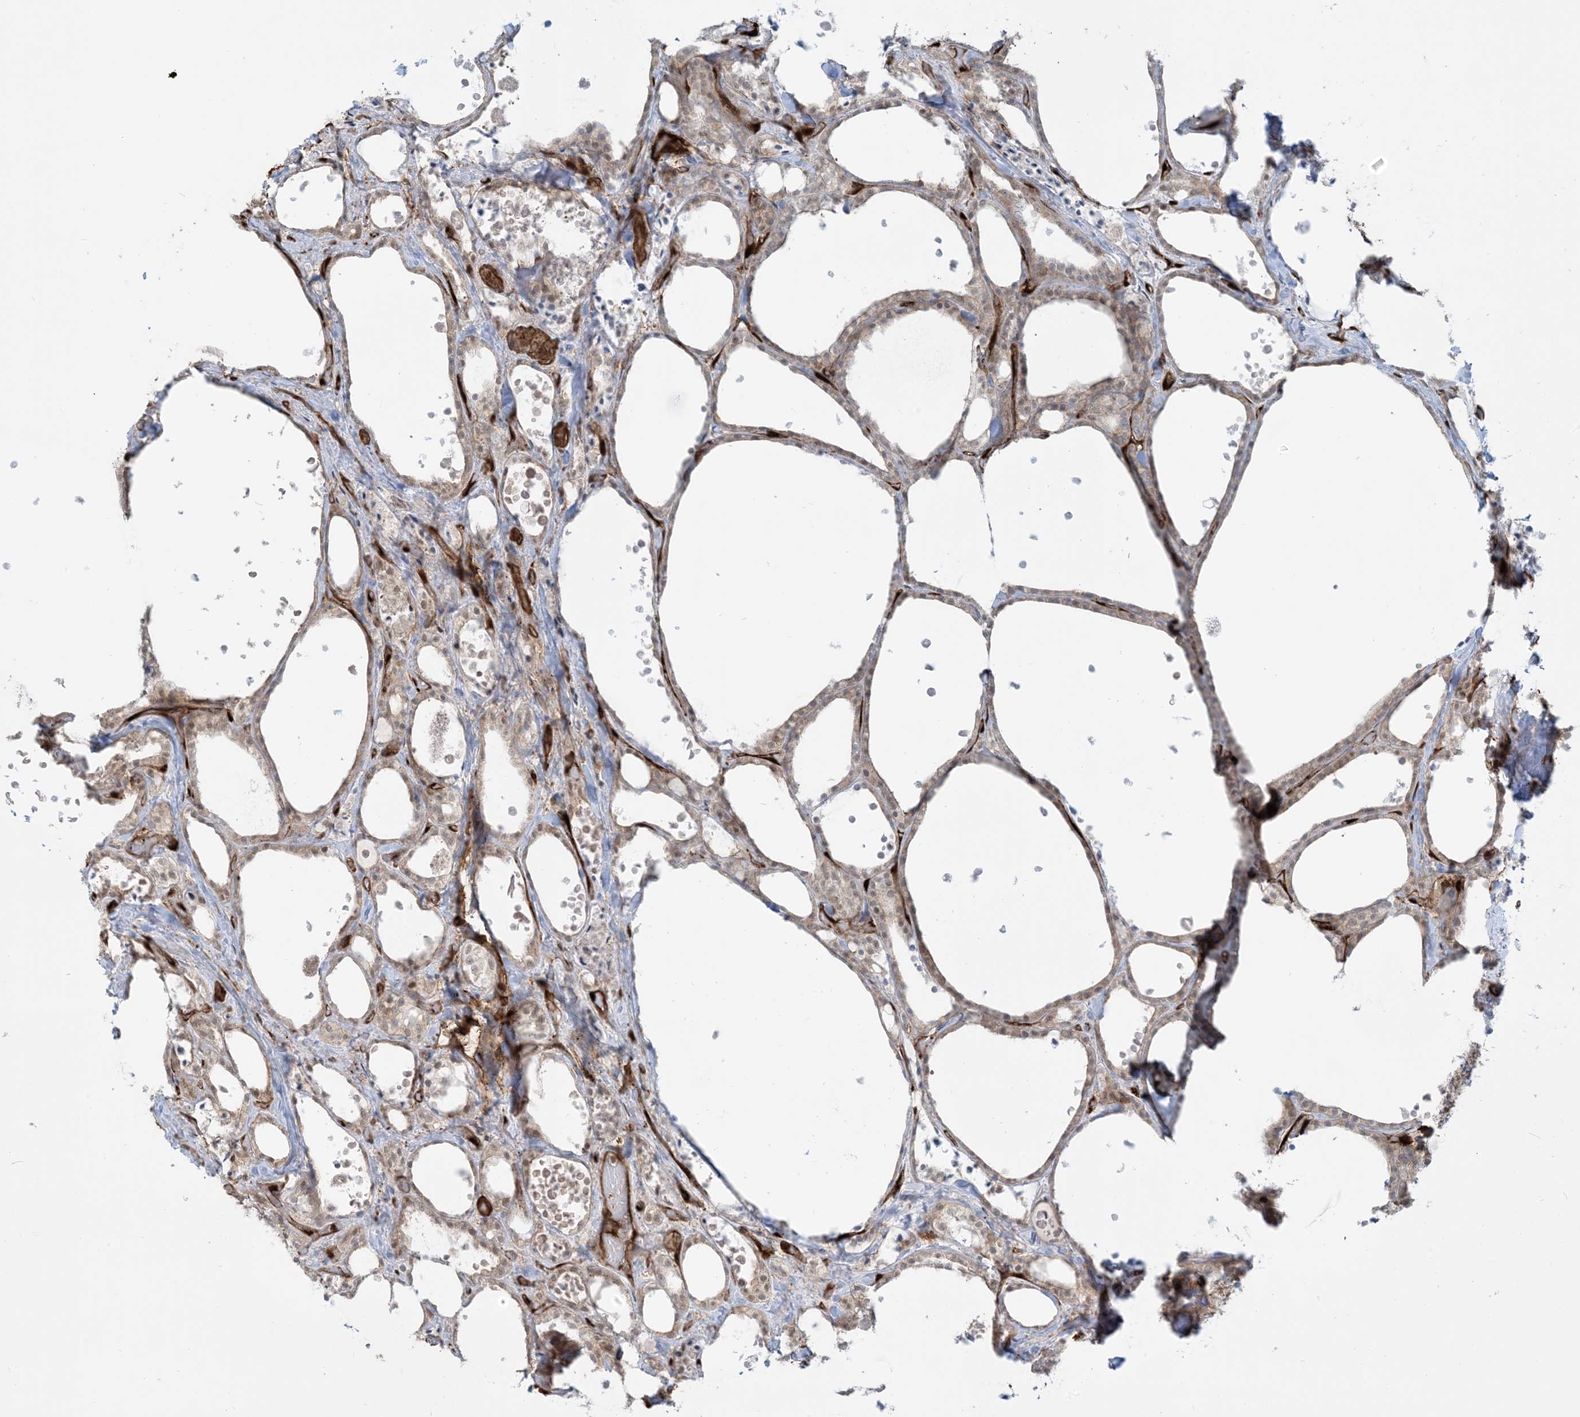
{"staining": {"intensity": "weak", "quantity": "25%-75%", "location": "cytoplasmic/membranous"}, "tissue": "thyroid cancer", "cell_type": "Tumor cells", "image_type": "cancer", "snomed": [{"axis": "morphology", "description": "Papillary adenocarcinoma, NOS"}, {"axis": "topography", "description": "Thyroid gland"}], "caption": "High-magnification brightfield microscopy of thyroid cancer stained with DAB (3,3'-diaminobenzidine) (brown) and counterstained with hematoxylin (blue). tumor cells exhibit weak cytoplasmic/membranous positivity is identified in approximately25%-75% of cells. (DAB (3,3'-diaminobenzidine) = brown stain, brightfield microscopy at high magnification).", "gene": "PPM1F", "patient": {"sex": "male", "age": 77}}